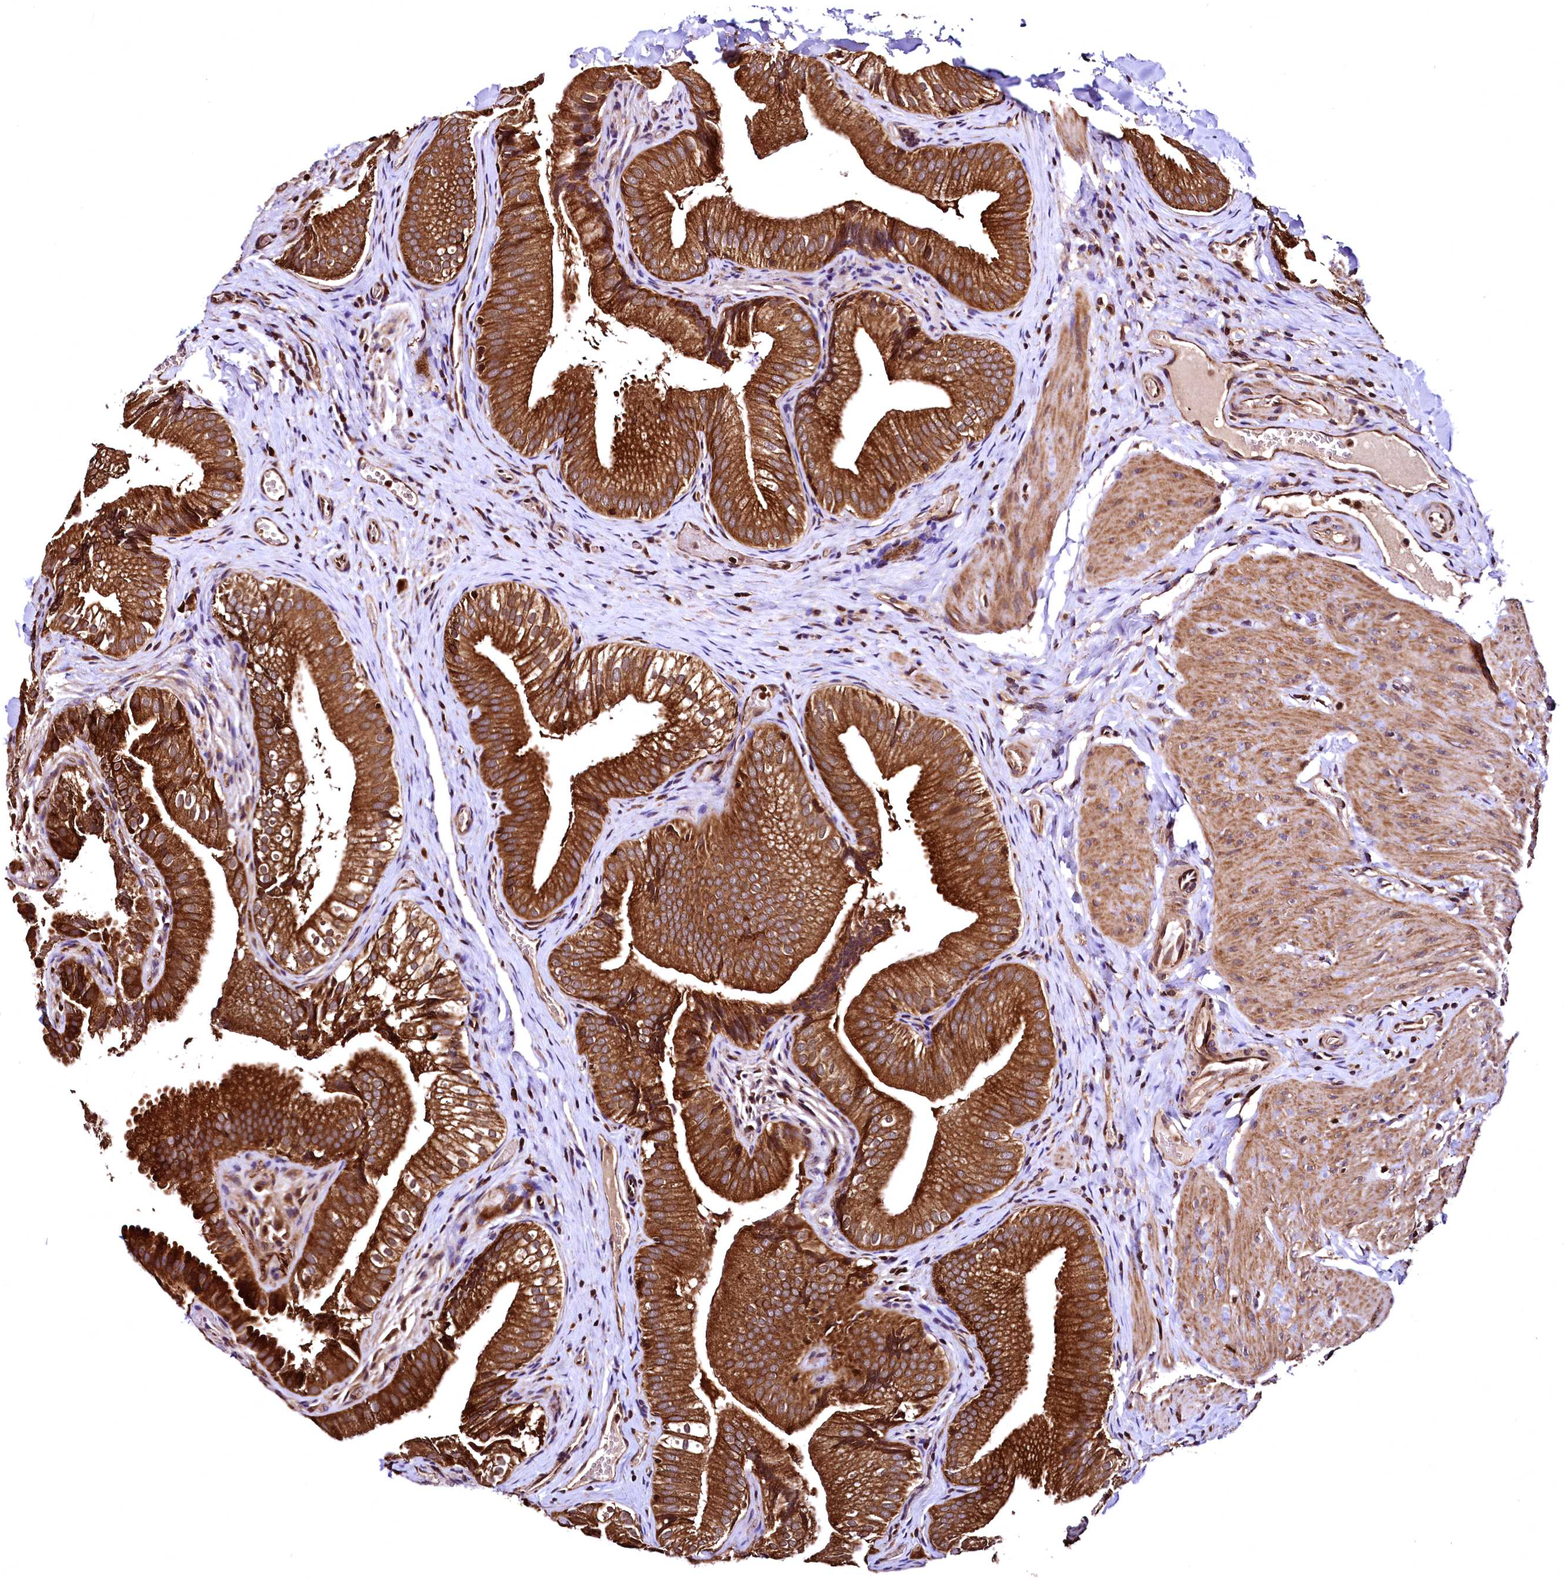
{"staining": {"intensity": "strong", "quantity": ">75%", "location": "cytoplasmic/membranous"}, "tissue": "gallbladder", "cell_type": "Glandular cells", "image_type": "normal", "snomed": [{"axis": "morphology", "description": "Normal tissue, NOS"}, {"axis": "topography", "description": "Gallbladder"}], "caption": "High-magnification brightfield microscopy of unremarkable gallbladder stained with DAB (3,3'-diaminobenzidine) (brown) and counterstained with hematoxylin (blue). glandular cells exhibit strong cytoplasmic/membranous staining is identified in about>75% of cells.", "gene": "LRSAM1", "patient": {"sex": "female", "age": 30}}